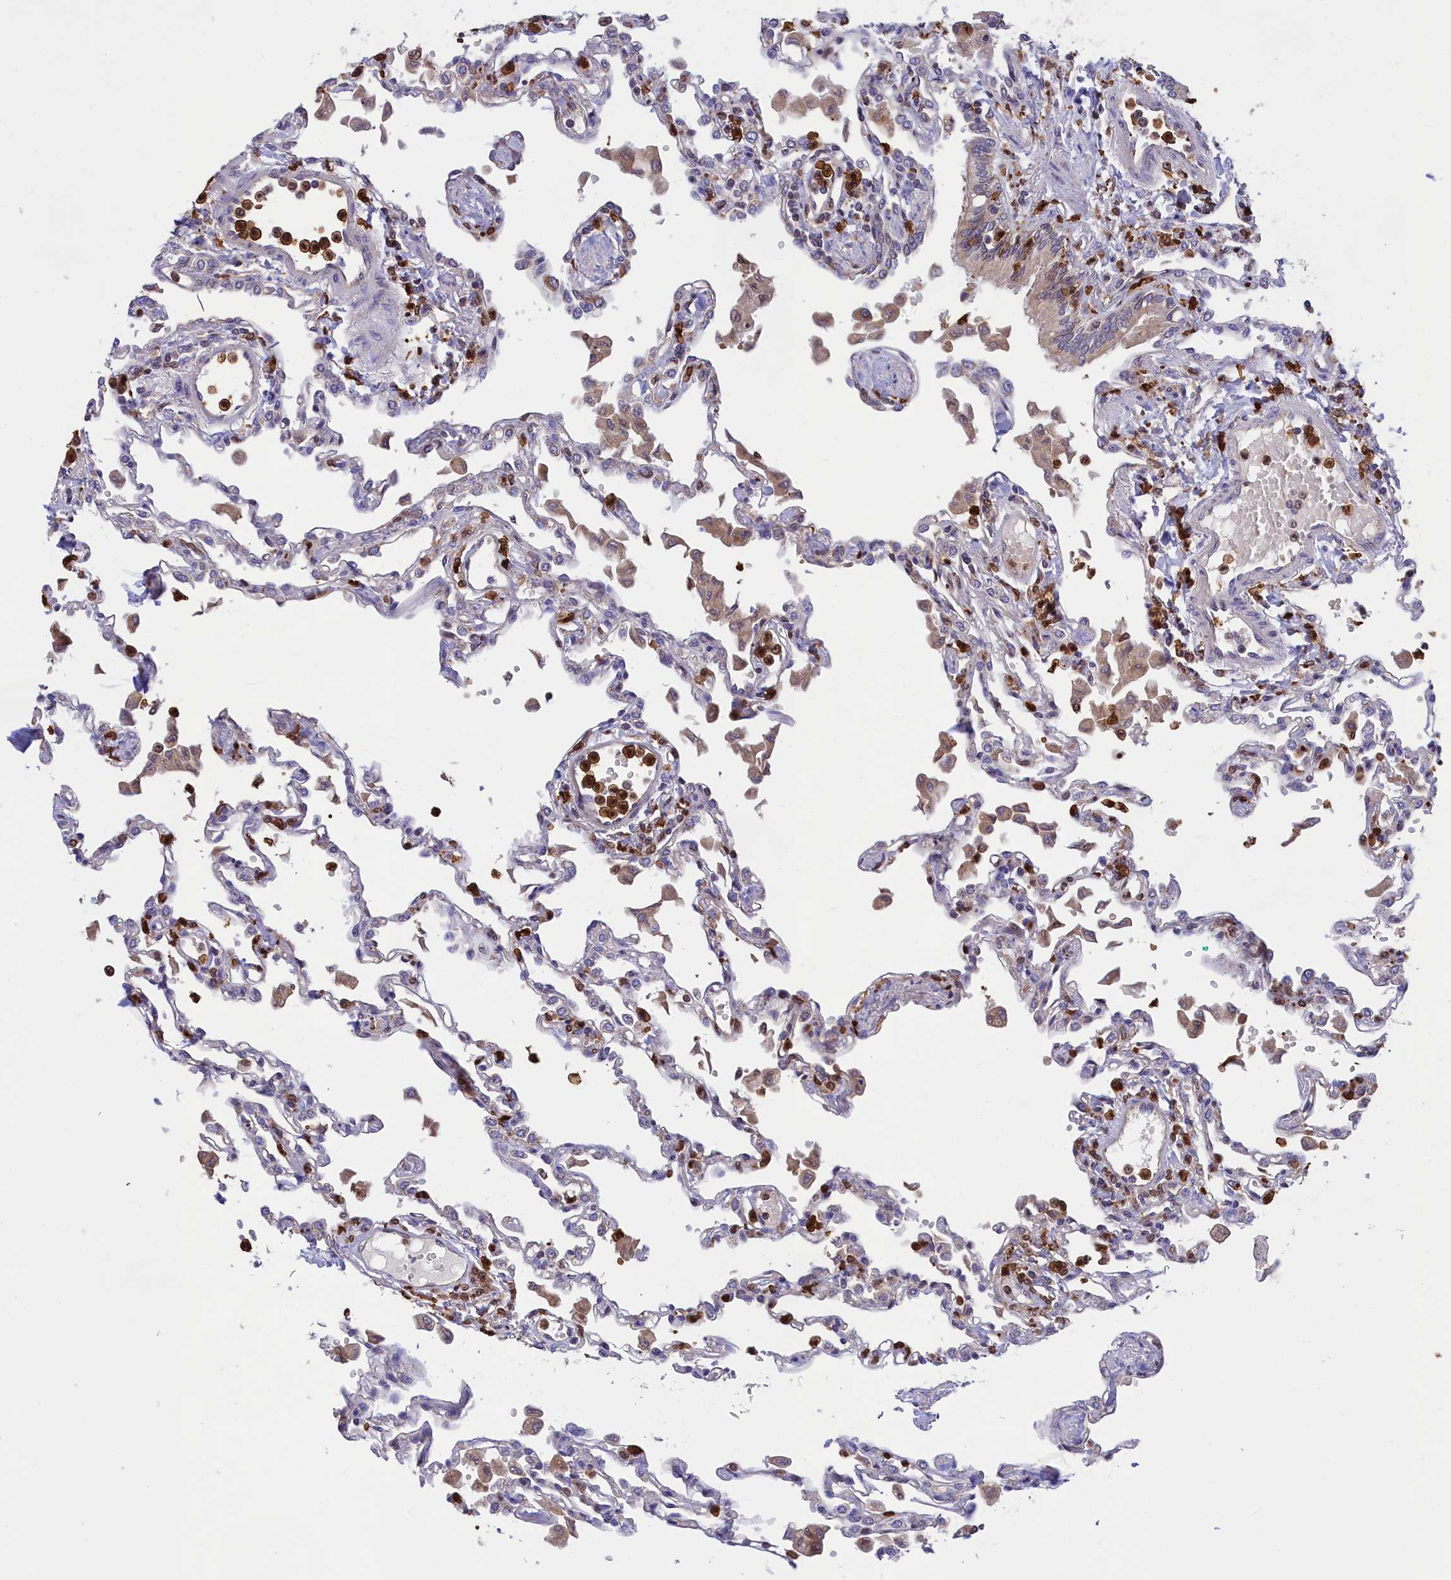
{"staining": {"intensity": "negative", "quantity": "none", "location": "none"}, "tissue": "lung", "cell_type": "Alveolar cells", "image_type": "normal", "snomed": [{"axis": "morphology", "description": "Normal tissue, NOS"}, {"axis": "topography", "description": "Bronchus"}, {"axis": "topography", "description": "Lung"}], "caption": "Immunohistochemical staining of normal human lung displays no significant staining in alveolar cells. (Stains: DAB (3,3'-diaminobenzidine) IHC with hematoxylin counter stain, Microscopy: brightfield microscopy at high magnification).", "gene": "PKHD1L1", "patient": {"sex": "female", "age": 49}}